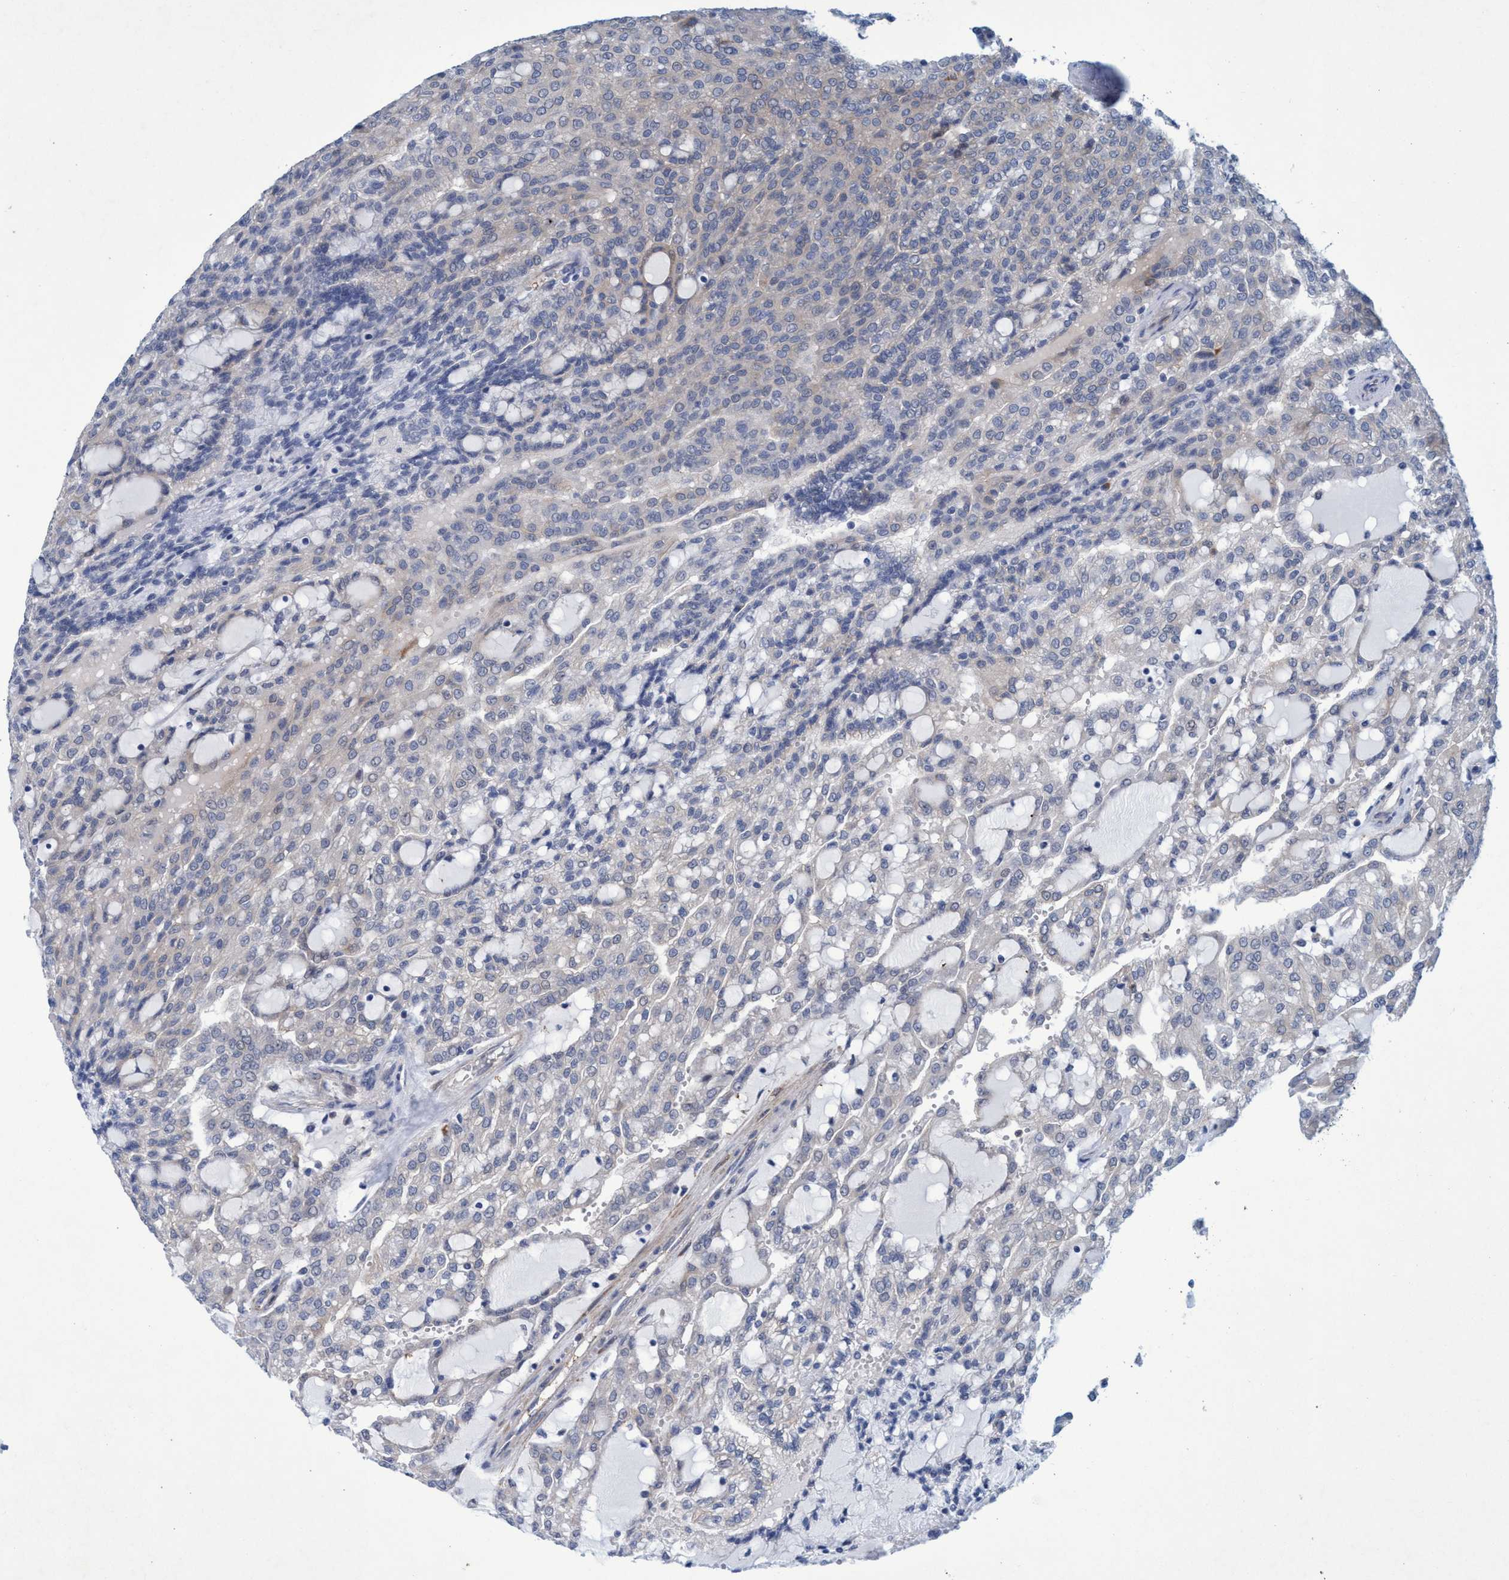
{"staining": {"intensity": "negative", "quantity": "none", "location": "none"}, "tissue": "renal cancer", "cell_type": "Tumor cells", "image_type": "cancer", "snomed": [{"axis": "morphology", "description": "Adenocarcinoma, NOS"}, {"axis": "topography", "description": "Kidney"}], "caption": "Adenocarcinoma (renal) was stained to show a protein in brown. There is no significant staining in tumor cells.", "gene": "SLC43A2", "patient": {"sex": "male", "age": 63}}